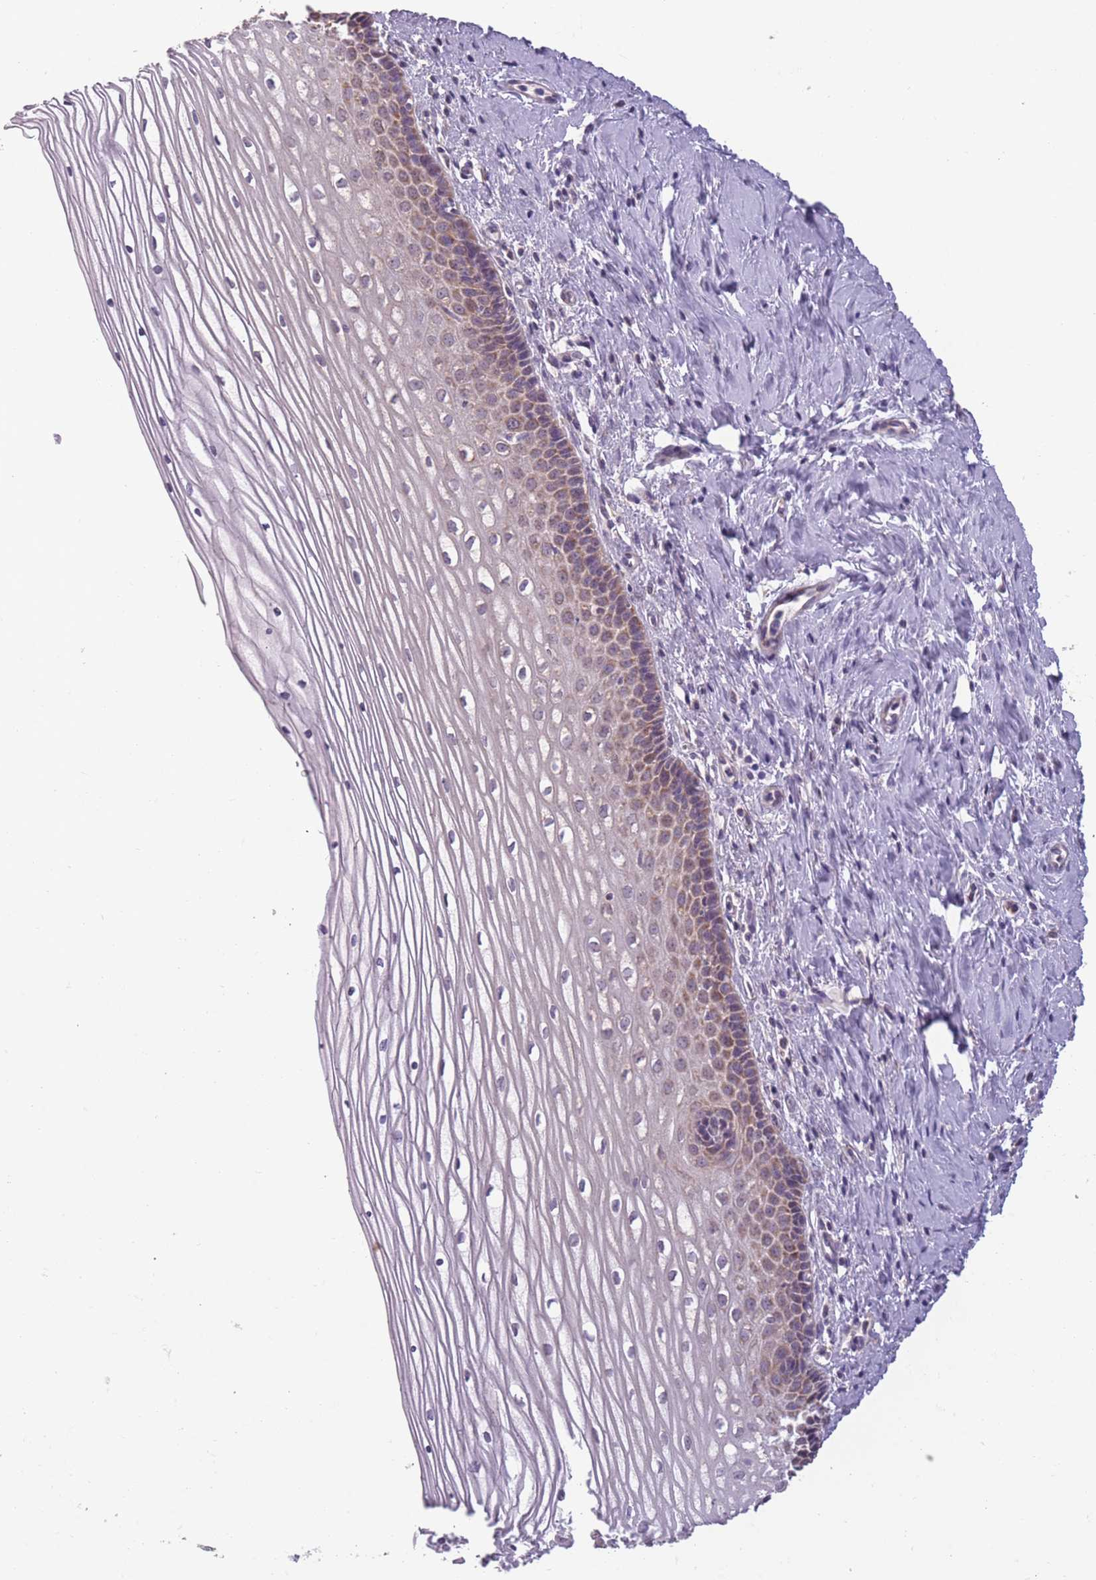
{"staining": {"intensity": "weak", "quantity": "25%-75%", "location": "cytoplasmic/membranous"}, "tissue": "cervix", "cell_type": "Glandular cells", "image_type": "normal", "snomed": [{"axis": "morphology", "description": "Normal tissue, NOS"}, {"axis": "topography", "description": "Cervix"}], "caption": "Weak cytoplasmic/membranous protein positivity is present in approximately 25%-75% of glandular cells in cervix. Immunohistochemistry (ihc) stains the protein in brown and the nuclei are stained blue.", "gene": "MRPS18C", "patient": {"sex": "female", "age": 47}}